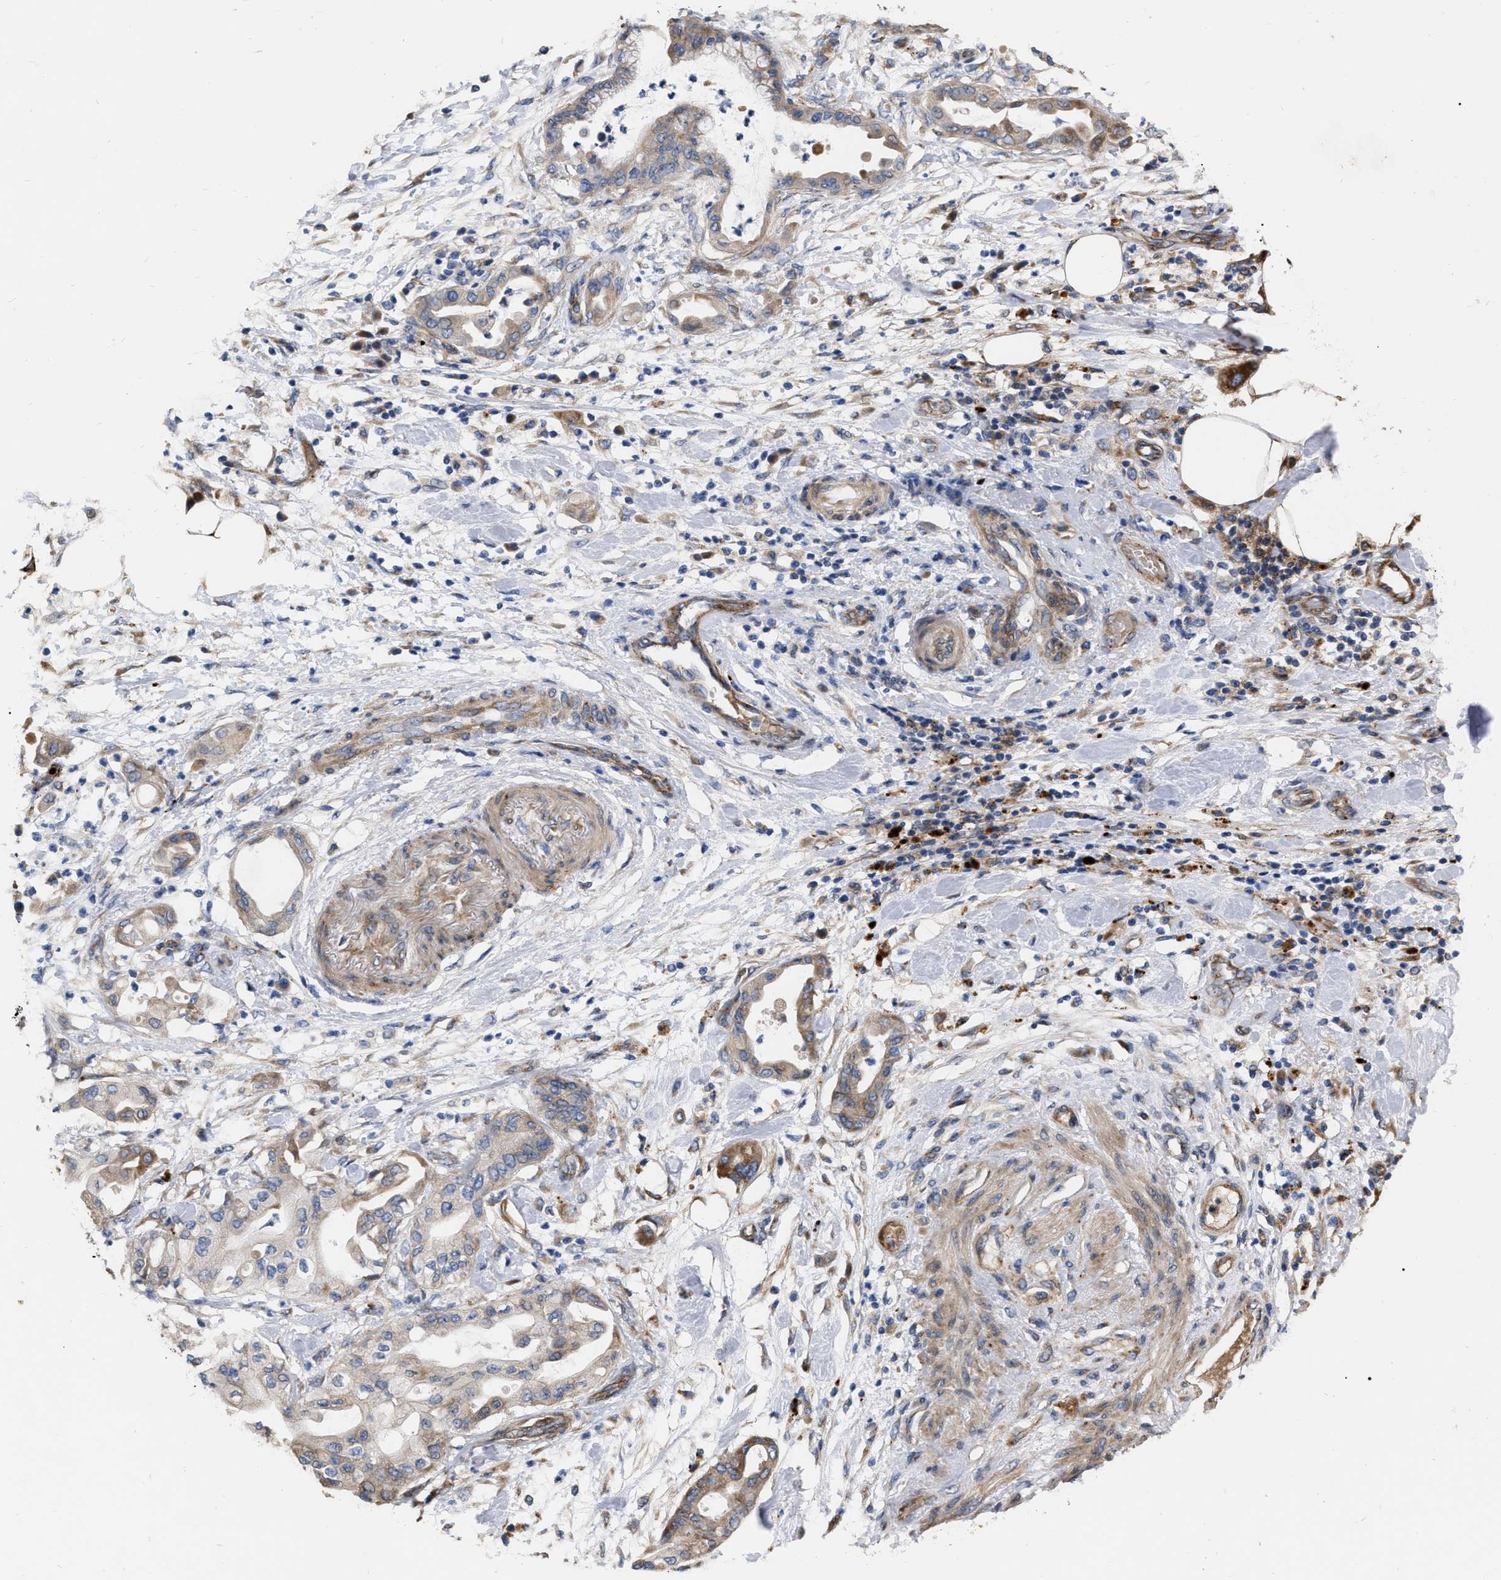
{"staining": {"intensity": "weak", "quantity": "<25%", "location": "cytoplasmic/membranous"}, "tissue": "pancreatic cancer", "cell_type": "Tumor cells", "image_type": "cancer", "snomed": [{"axis": "morphology", "description": "Adenocarcinoma, NOS"}, {"axis": "morphology", "description": "Adenocarcinoma, metastatic, NOS"}, {"axis": "topography", "description": "Lymph node"}, {"axis": "topography", "description": "Pancreas"}, {"axis": "topography", "description": "Duodenum"}], "caption": "High power microscopy micrograph of an IHC photomicrograph of pancreatic cancer, revealing no significant staining in tumor cells.", "gene": "MLST8", "patient": {"sex": "female", "age": 64}}